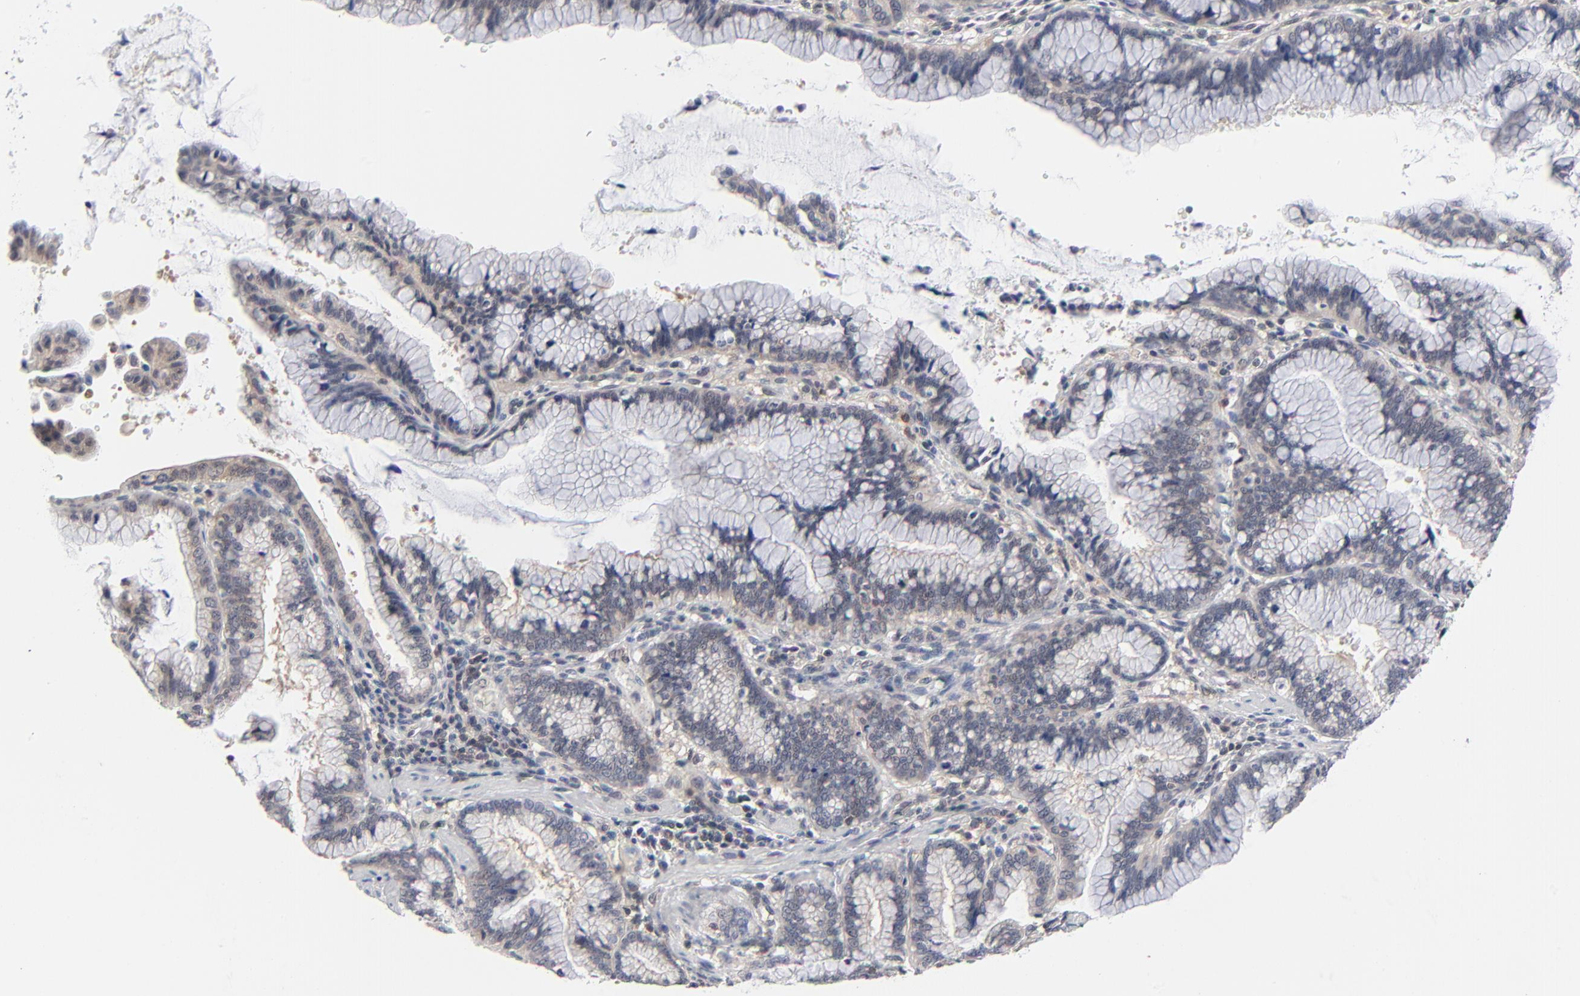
{"staining": {"intensity": "weak", "quantity": "25%-75%", "location": "cytoplasmic/membranous"}, "tissue": "pancreatic cancer", "cell_type": "Tumor cells", "image_type": "cancer", "snomed": [{"axis": "morphology", "description": "Adenocarcinoma, NOS"}, {"axis": "topography", "description": "Pancreas"}], "caption": "Adenocarcinoma (pancreatic) stained for a protein (brown) reveals weak cytoplasmic/membranous positive staining in approximately 25%-75% of tumor cells.", "gene": "RPS6KB1", "patient": {"sex": "female", "age": 64}}